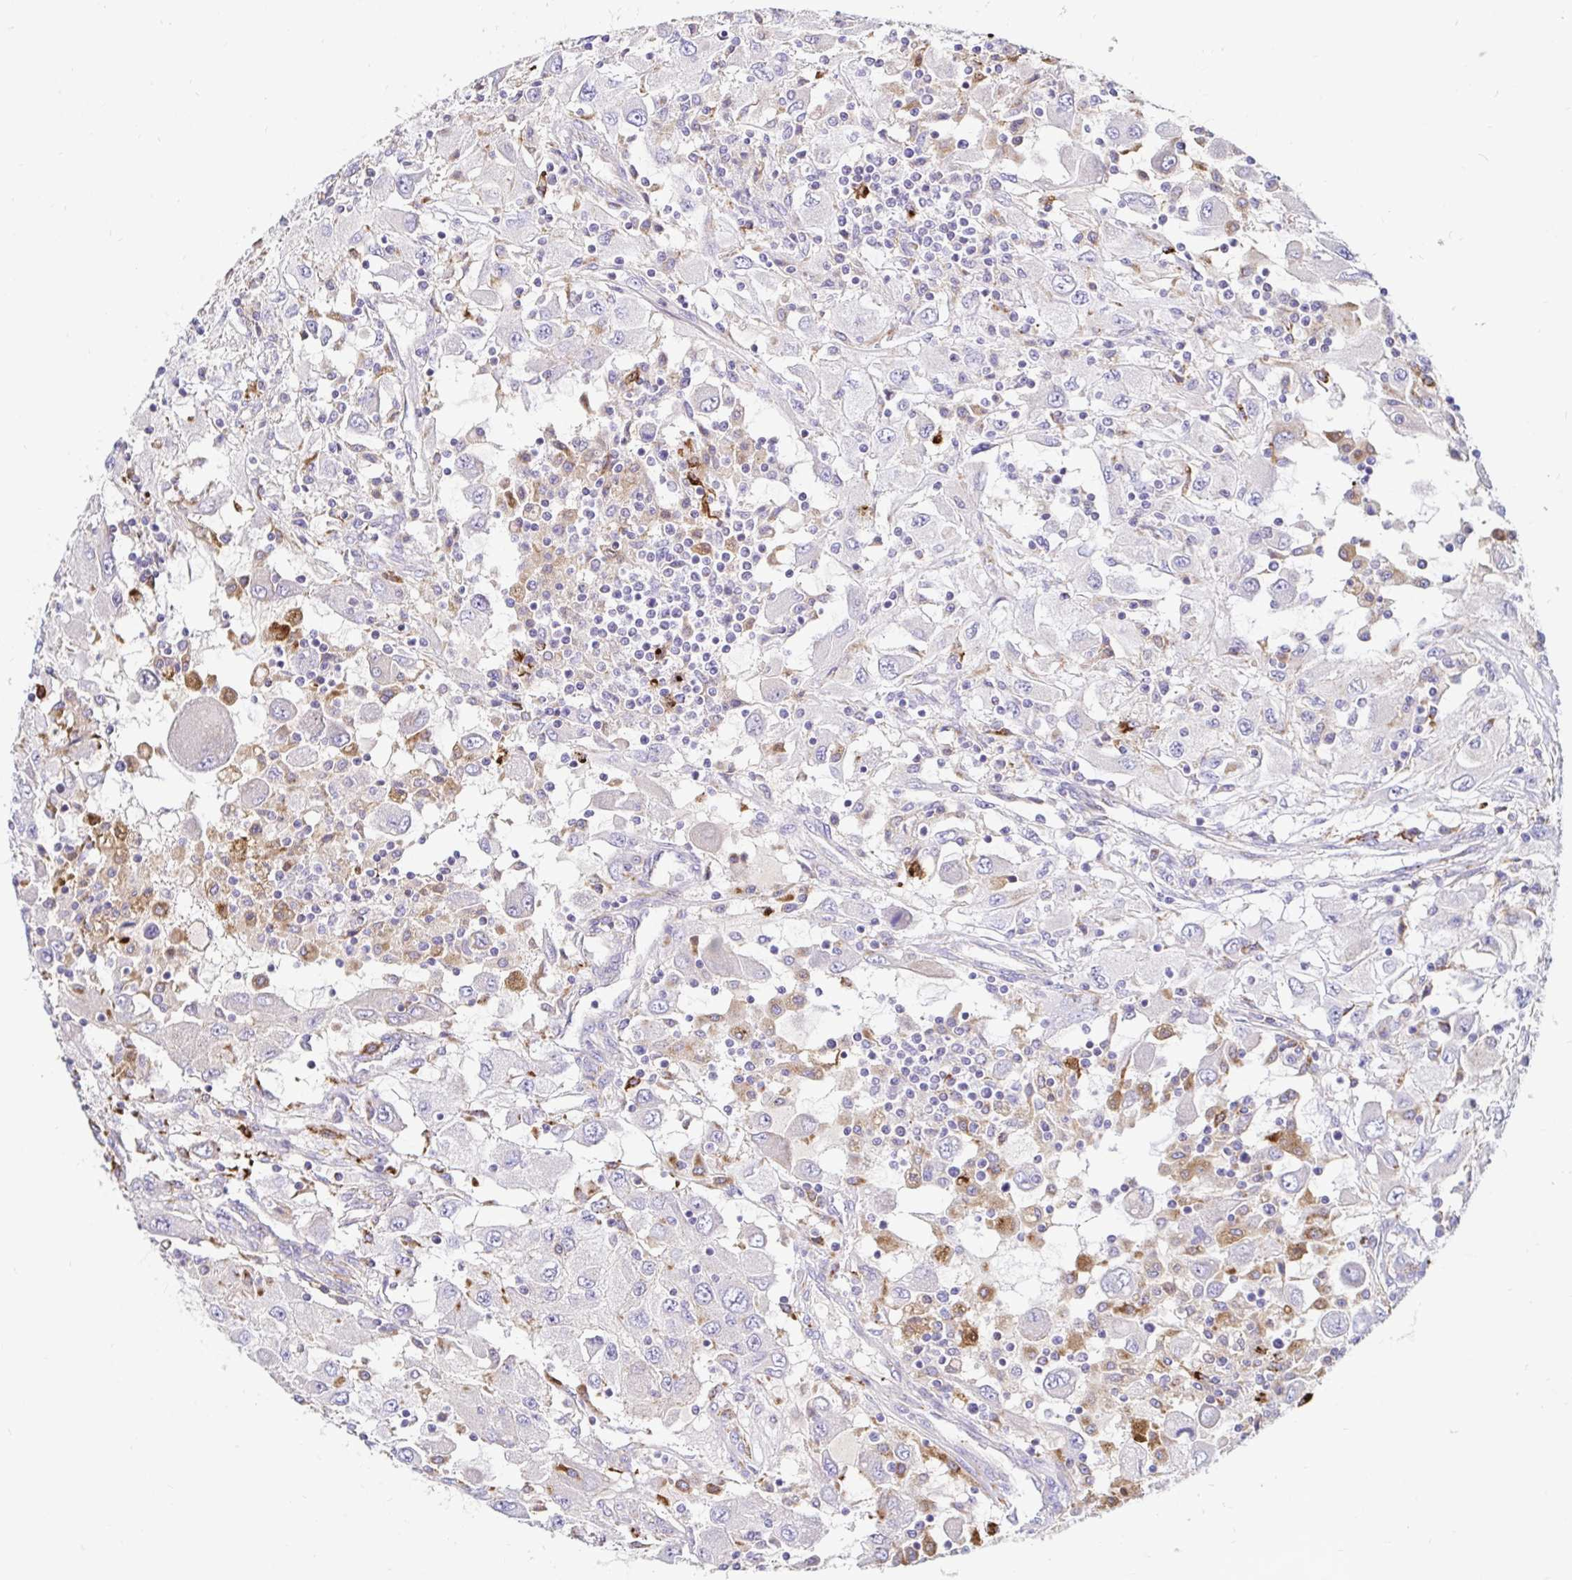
{"staining": {"intensity": "negative", "quantity": "none", "location": "none"}, "tissue": "renal cancer", "cell_type": "Tumor cells", "image_type": "cancer", "snomed": [{"axis": "morphology", "description": "Adenocarcinoma, NOS"}, {"axis": "topography", "description": "Kidney"}], "caption": "High power microscopy micrograph of an immunohistochemistry image of renal cancer, revealing no significant staining in tumor cells.", "gene": "FUCA1", "patient": {"sex": "female", "age": 67}}